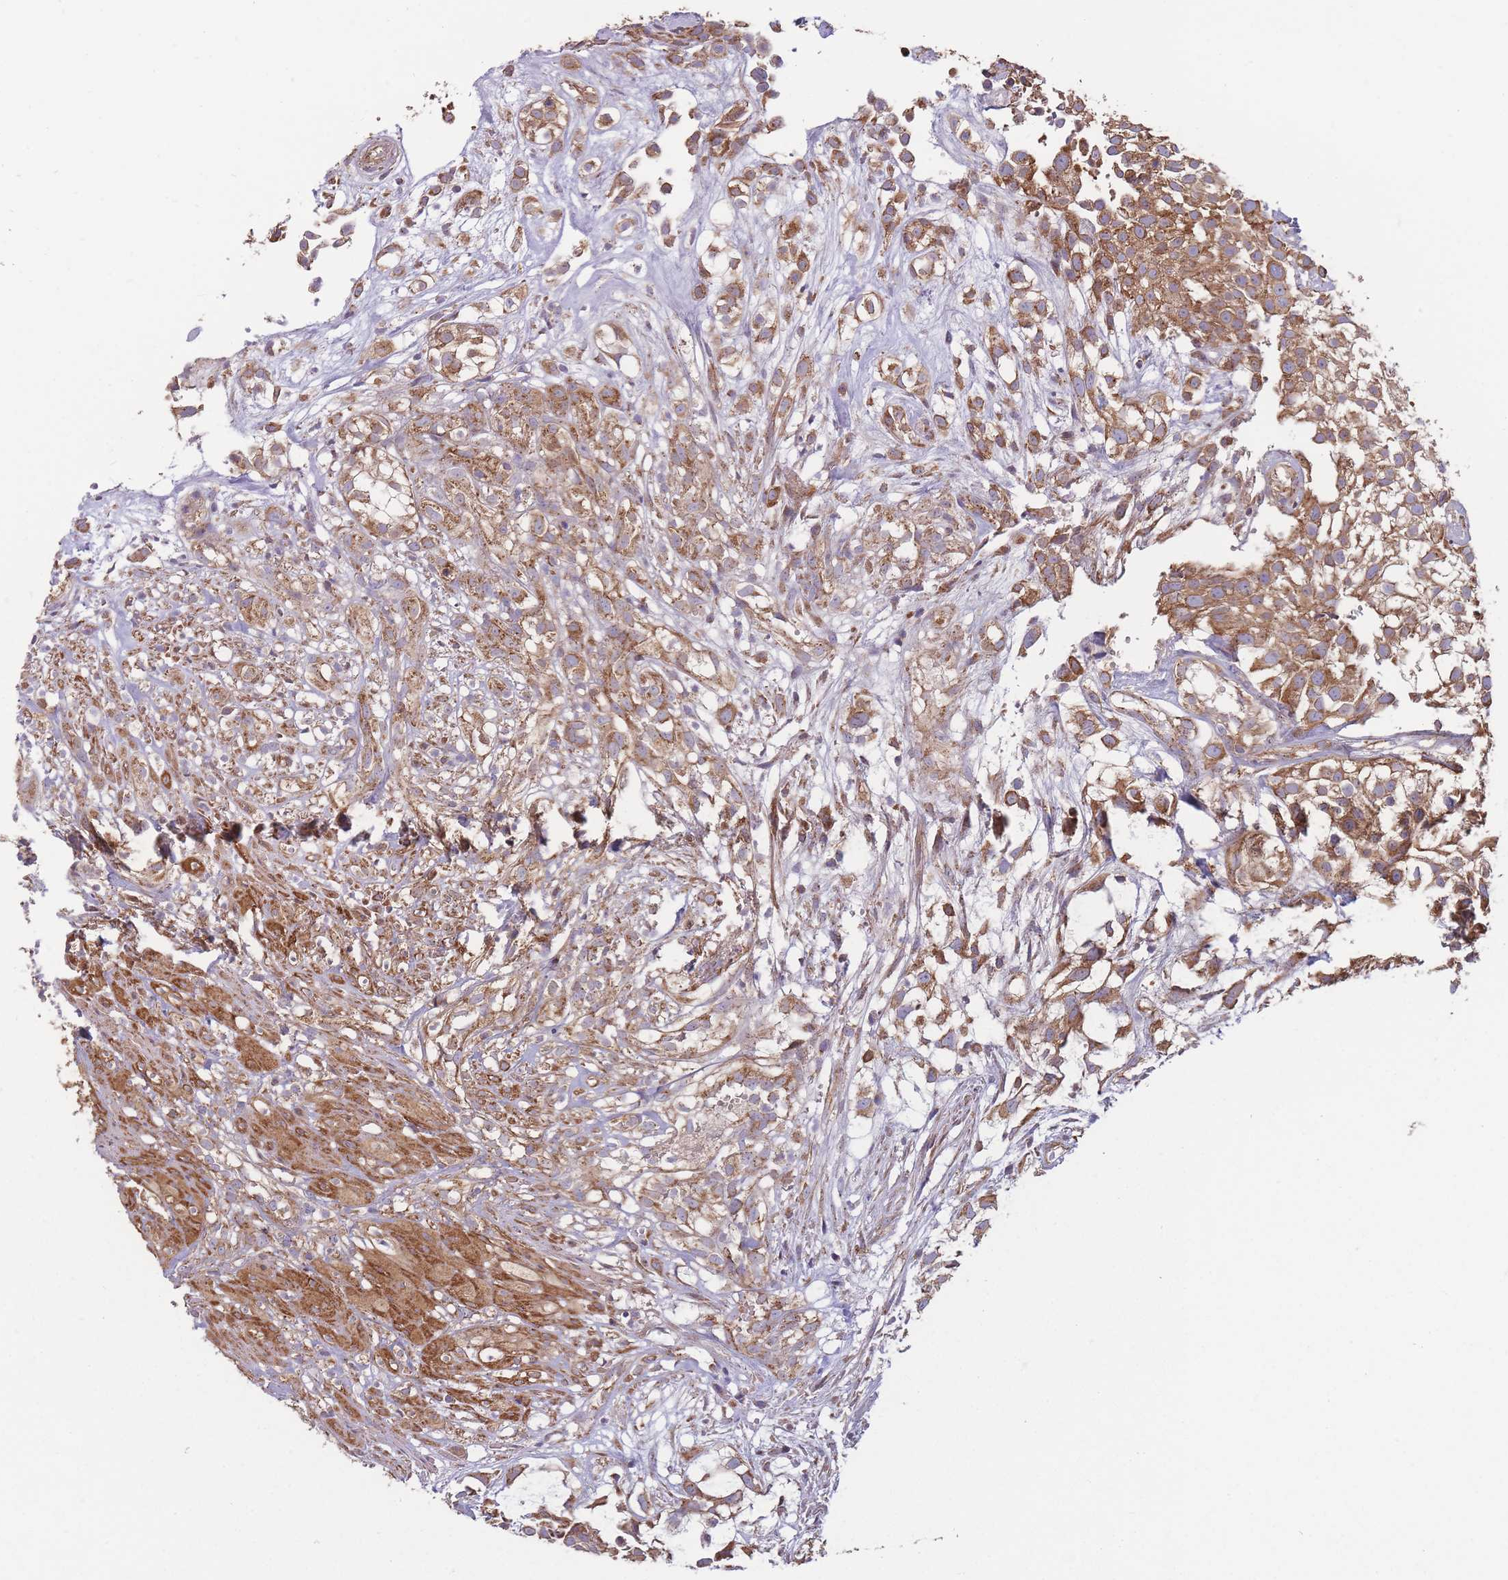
{"staining": {"intensity": "moderate", "quantity": ">75%", "location": "cytoplasmic/membranous"}, "tissue": "urothelial cancer", "cell_type": "Tumor cells", "image_type": "cancer", "snomed": [{"axis": "morphology", "description": "Urothelial carcinoma, High grade"}, {"axis": "topography", "description": "Urinary bladder"}], "caption": "Immunohistochemical staining of human urothelial cancer exhibits medium levels of moderate cytoplasmic/membranous staining in about >75% of tumor cells.", "gene": "KIF16B", "patient": {"sex": "male", "age": 56}}